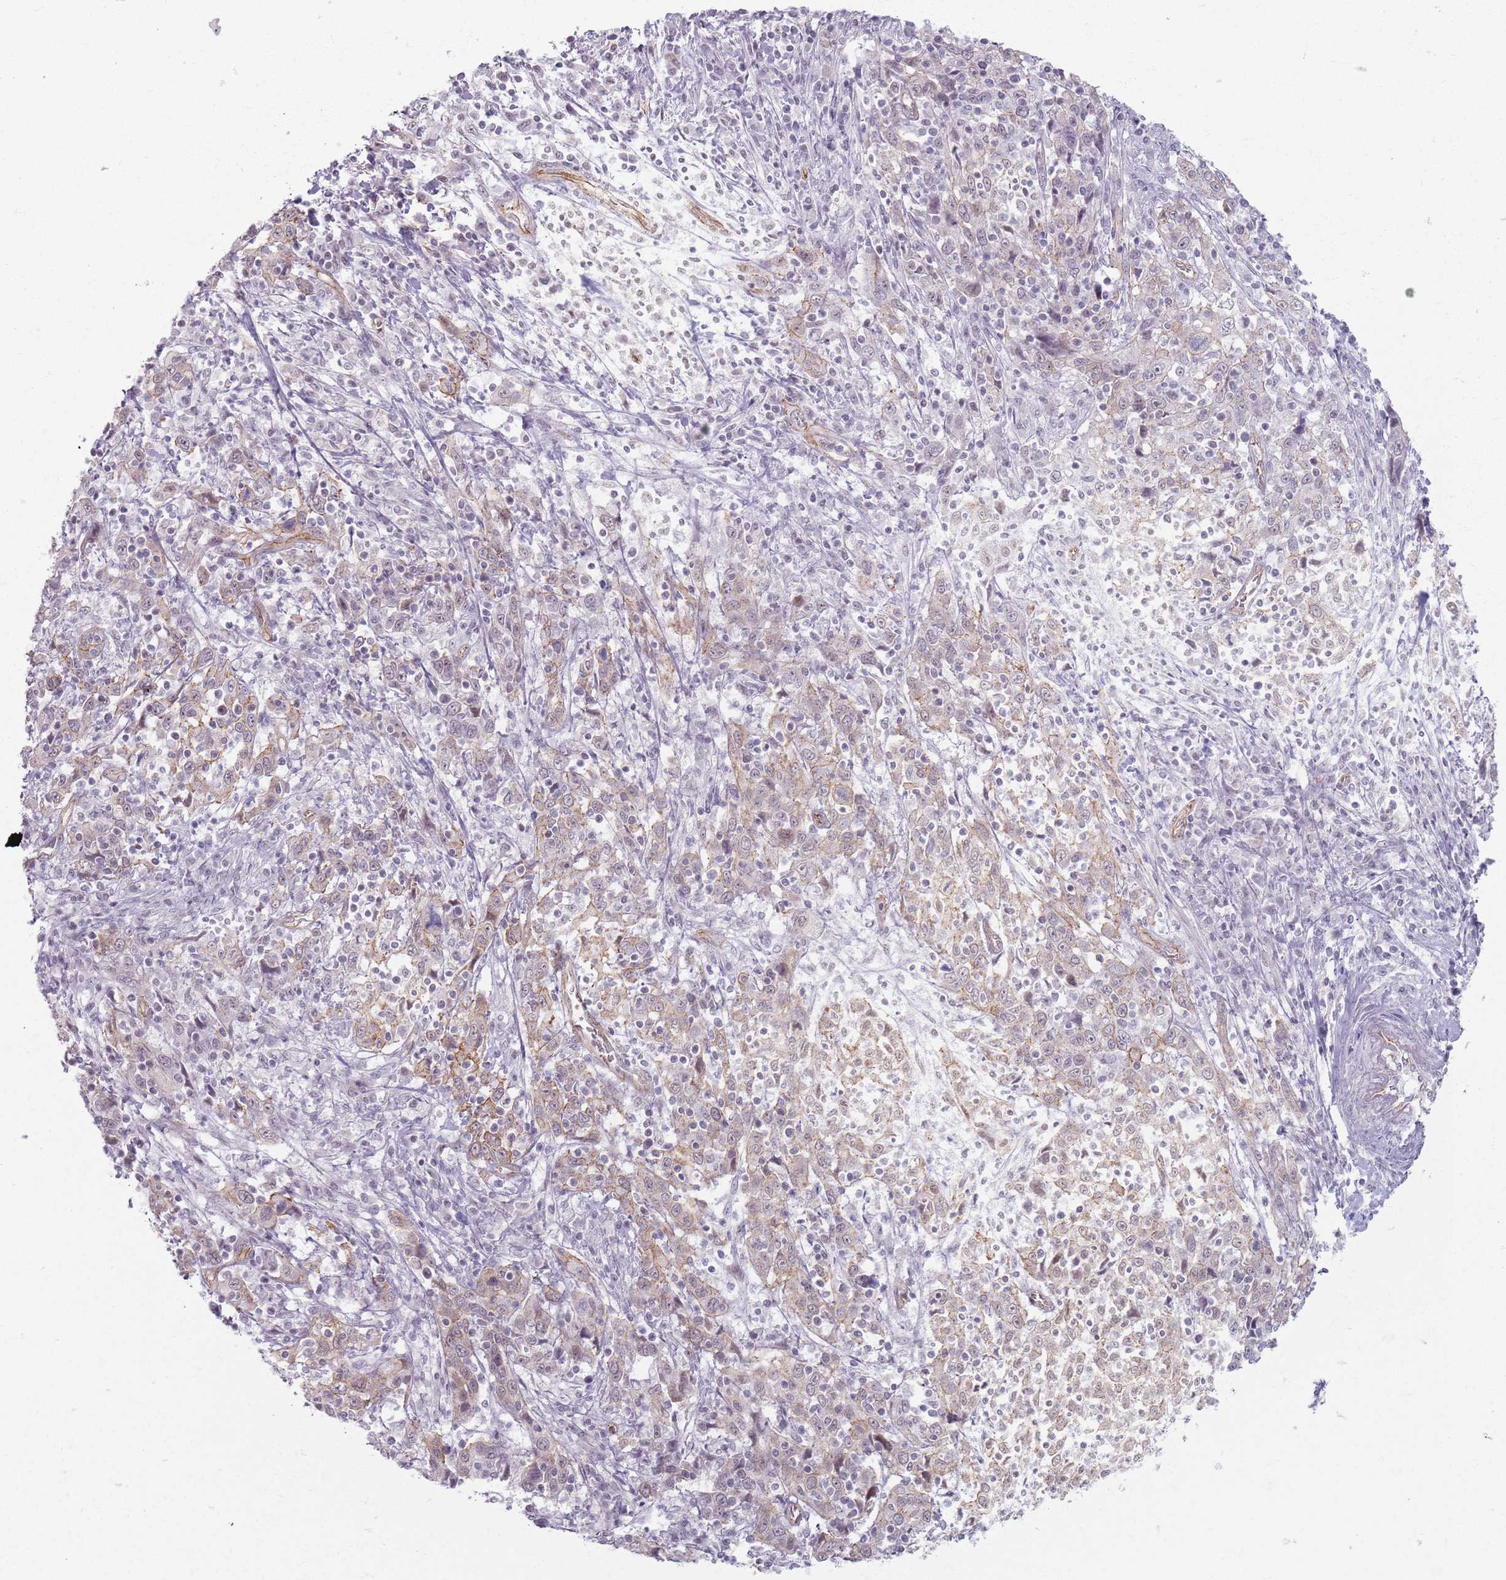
{"staining": {"intensity": "weak", "quantity": "25%-75%", "location": "cytoplasmic/membranous"}, "tissue": "cervical cancer", "cell_type": "Tumor cells", "image_type": "cancer", "snomed": [{"axis": "morphology", "description": "Squamous cell carcinoma, NOS"}, {"axis": "topography", "description": "Cervix"}], "caption": "An IHC photomicrograph of tumor tissue is shown. Protein staining in brown labels weak cytoplasmic/membranous positivity in cervical squamous cell carcinoma within tumor cells. (Stains: DAB (3,3'-diaminobenzidine) in brown, nuclei in blue, Microscopy: brightfield microscopy at high magnification).", "gene": "KCNA5", "patient": {"sex": "female", "age": 46}}